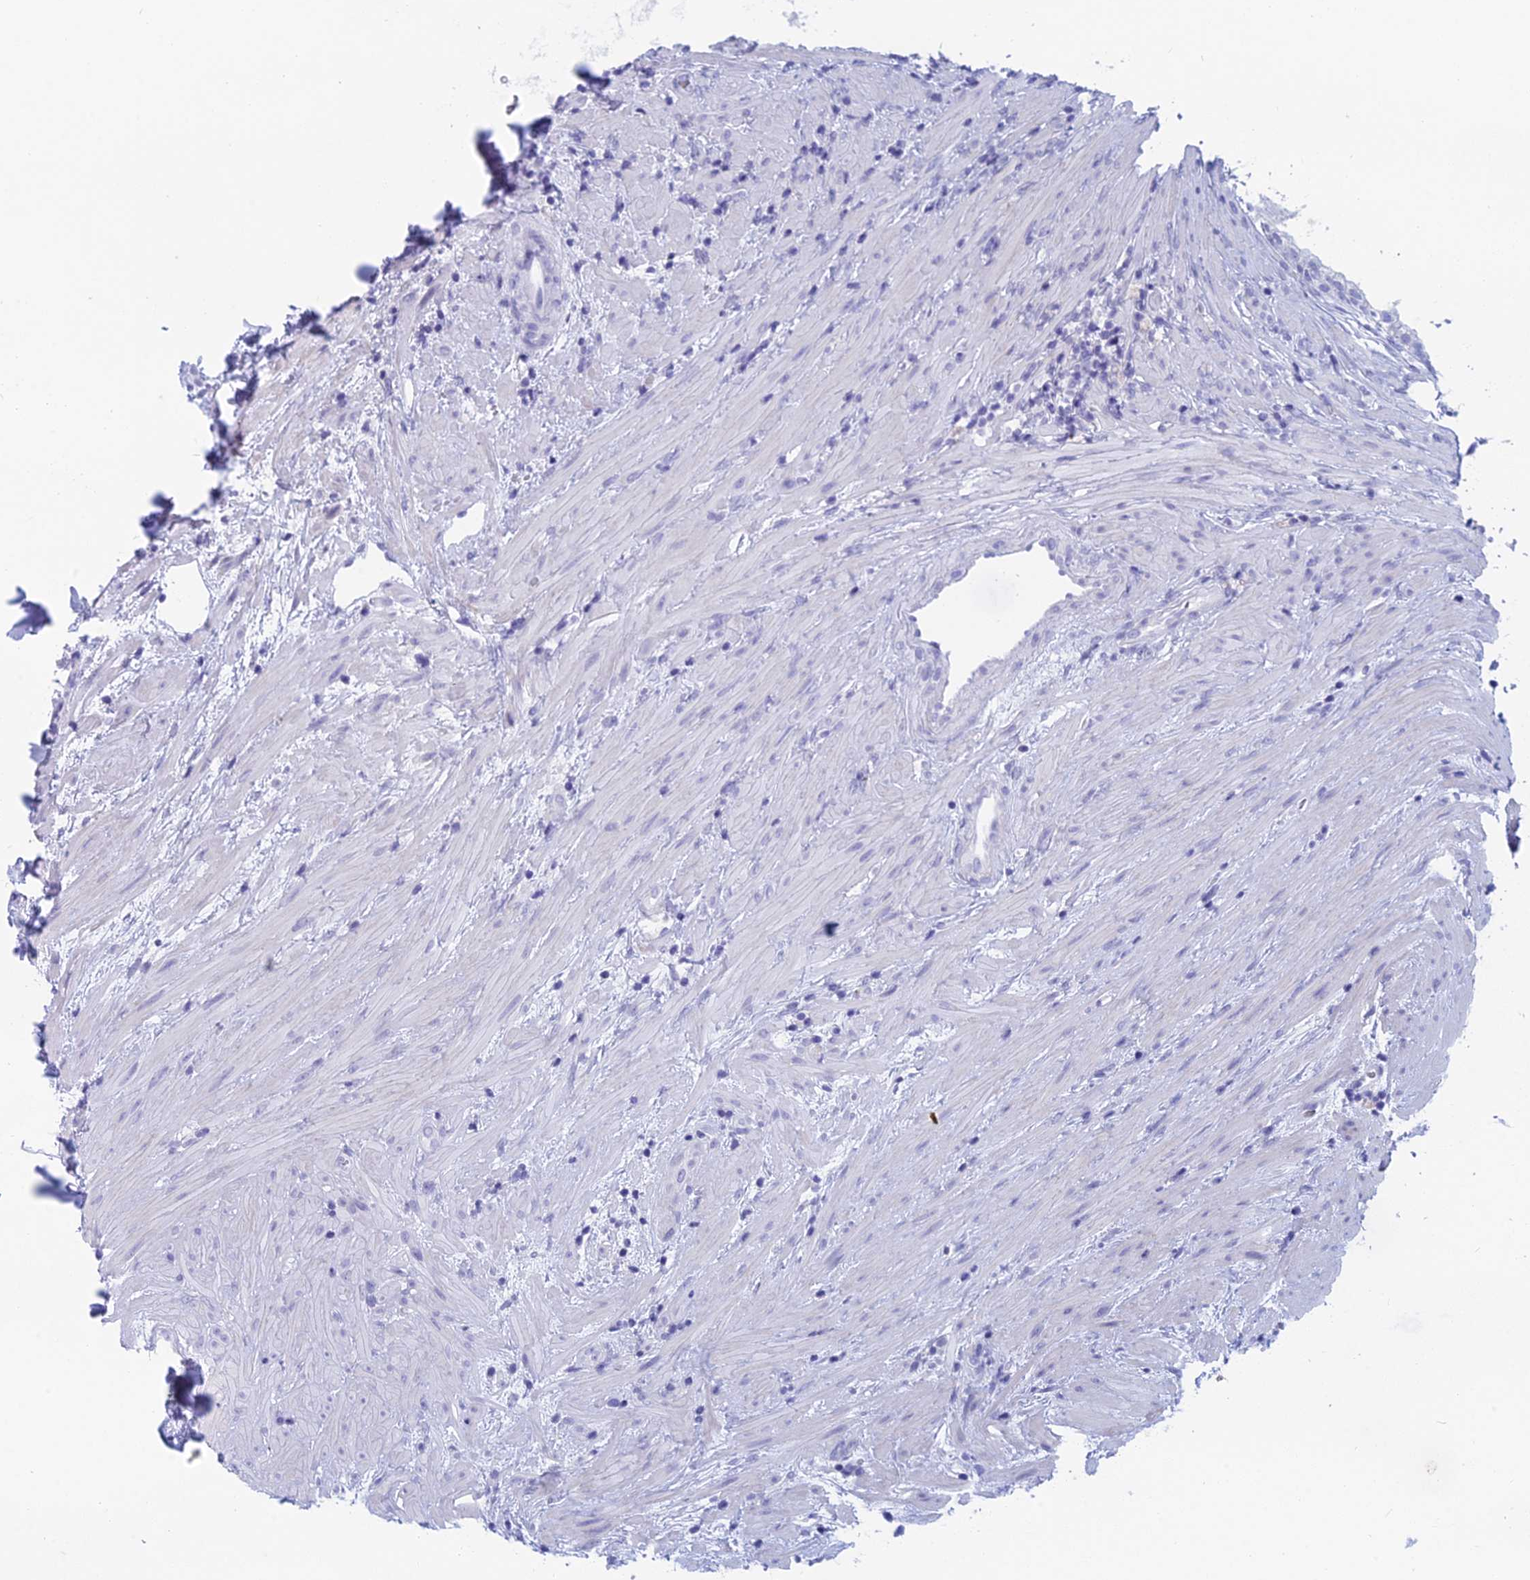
{"staining": {"intensity": "negative", "quantity": "none", "location": "none"}, "tissue": "prostate", "cell_type": "Glandular cells", "image_type": "normal", "snomed": [{"axis": "morphology", "description": "Normal tissue, NOS"}, {"axis": "topography", "description": "Prostate"}], "caption": "Prostate stained for a protein using IHC demonstrates no staining glandular cells.", "gene": "TMEM161B", "patient": {"sex": "male", "age": 76}}